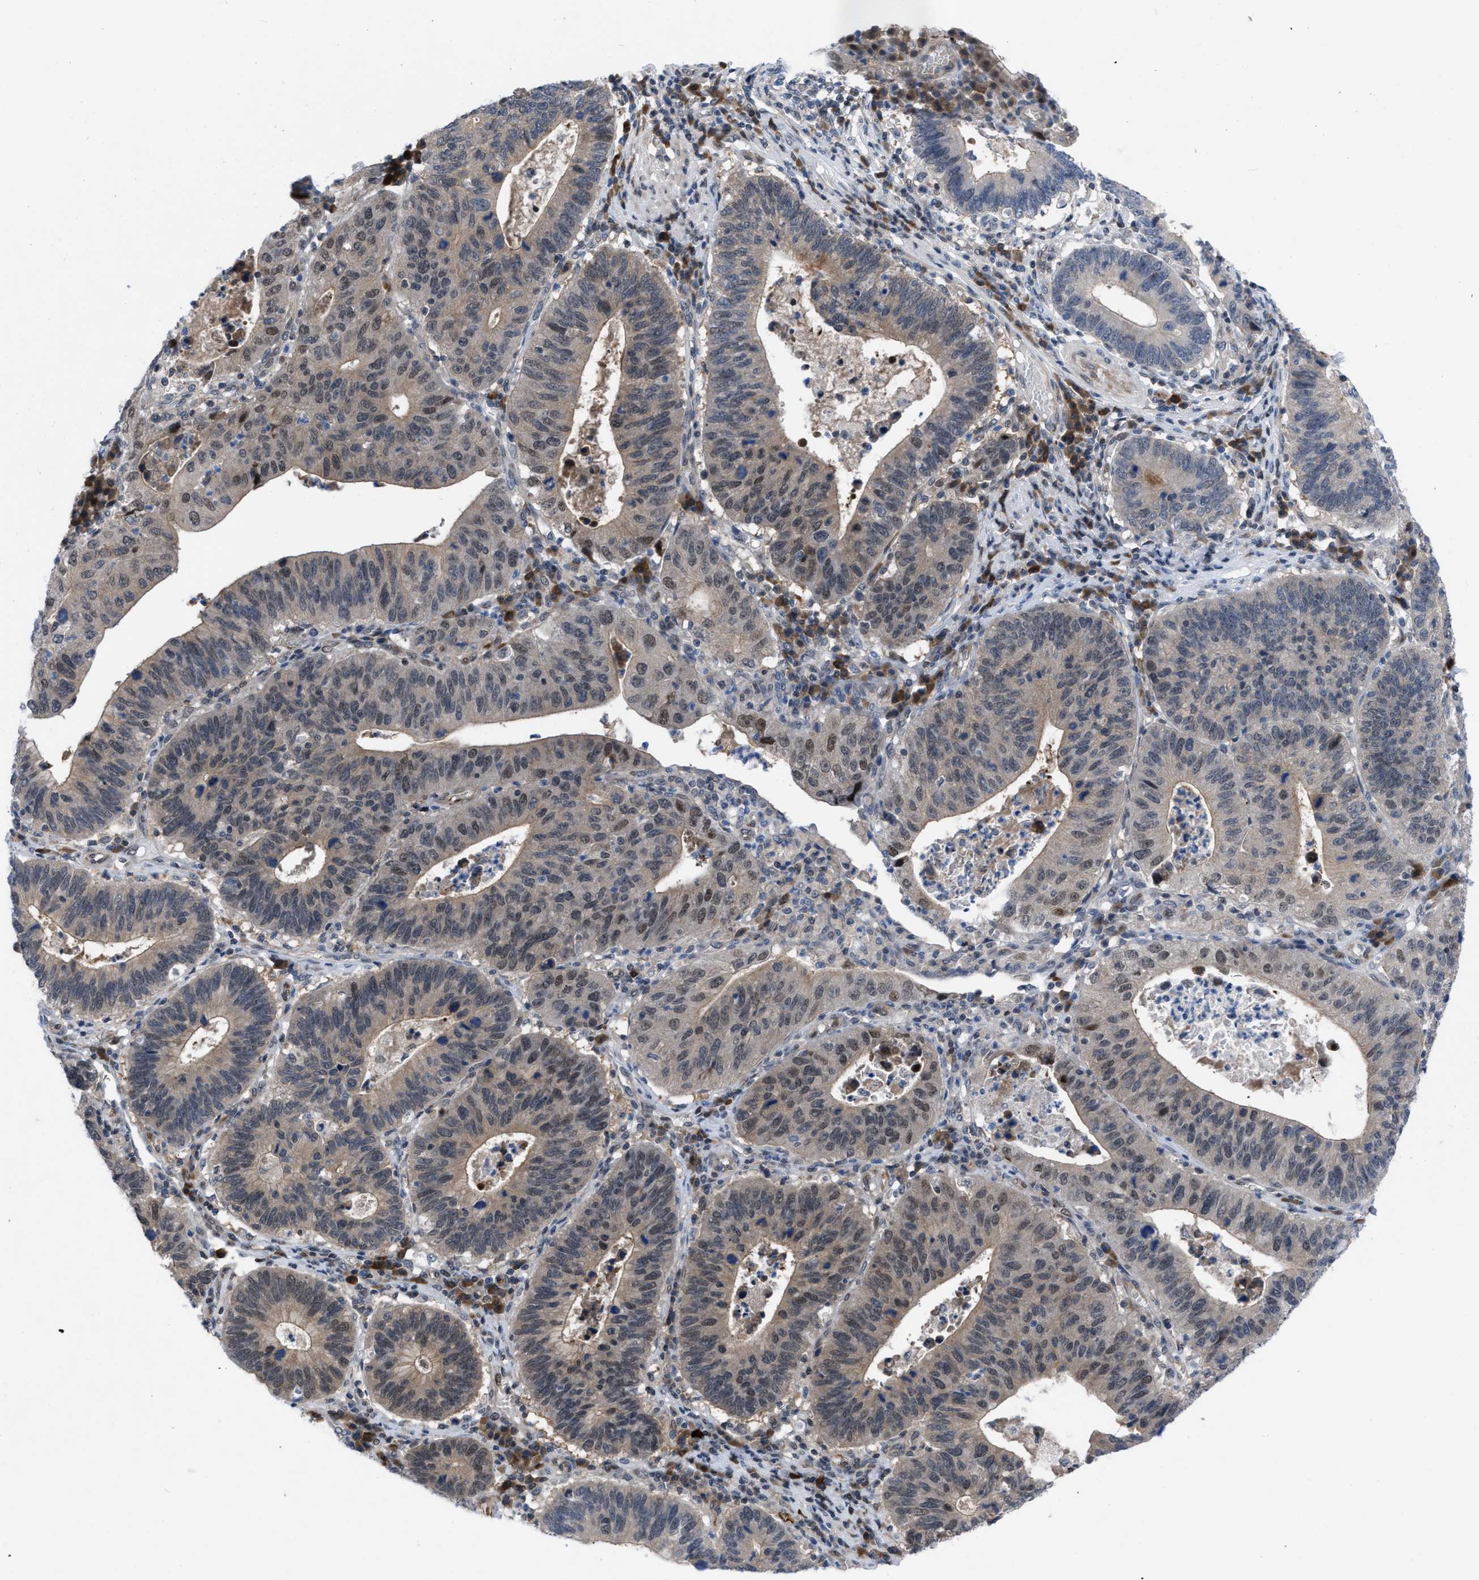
{"staining": {"intensity": "weak", "quantity": ">75%", "location": "cytoplasmic/membranous"}, "tissue": "stomach cancer", "cell_type": "Tumor cells", "image_type": "cancer", "snomed": [{"axis": "morphology", "description": "Adenocarcinoma, NOS"}, {"axis": "topography", "description": "Stomach"}], "caption": "Immunohistochemical staining of human stomach cancer reveals low levels of weak cytoplasmic/membranous expression in approximately >75% of tumor cells.", "gene": "IL17RE", "patient": {"sex": "male", "age": 59}}